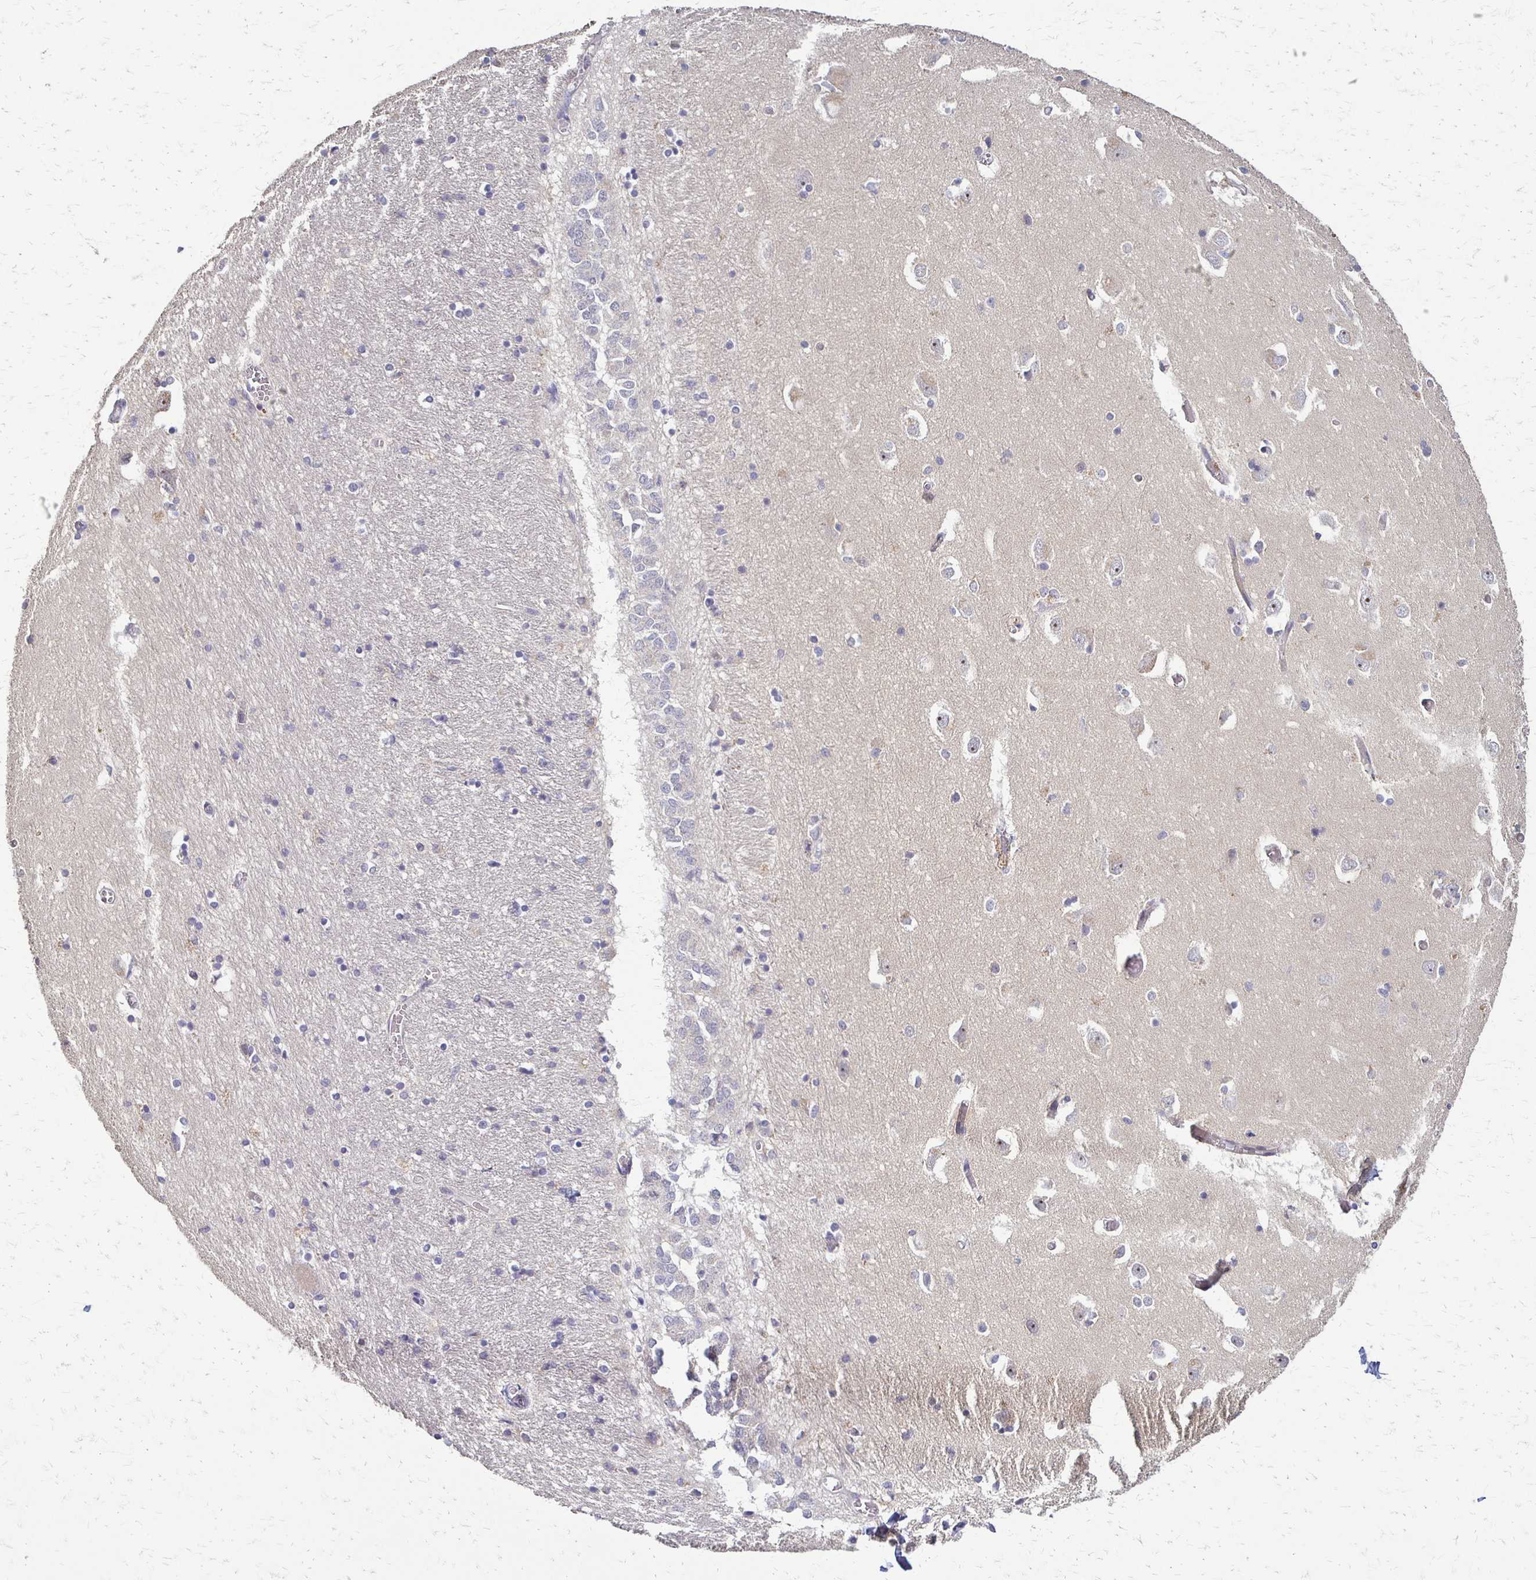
{"staining": {"intensity": "negative", "quantity": "none", "location": "none"}, "tissue": "caudate", "cell_type": "Glial cells", "image_type": "normal", "snomed": [{"axis": "morphology", "description": "Normal tissue, NOS"}, {"axis": "topography", "description": "Lateral ventricle wall"}, {"axis": "topography", "description": "Hippocampus"}], "caption": "The photomicrograph demonstrates no staining of glial cells in normal caudate.", "gene": "SLC9A9", "patient": {"sex": "female", "age": 63}}